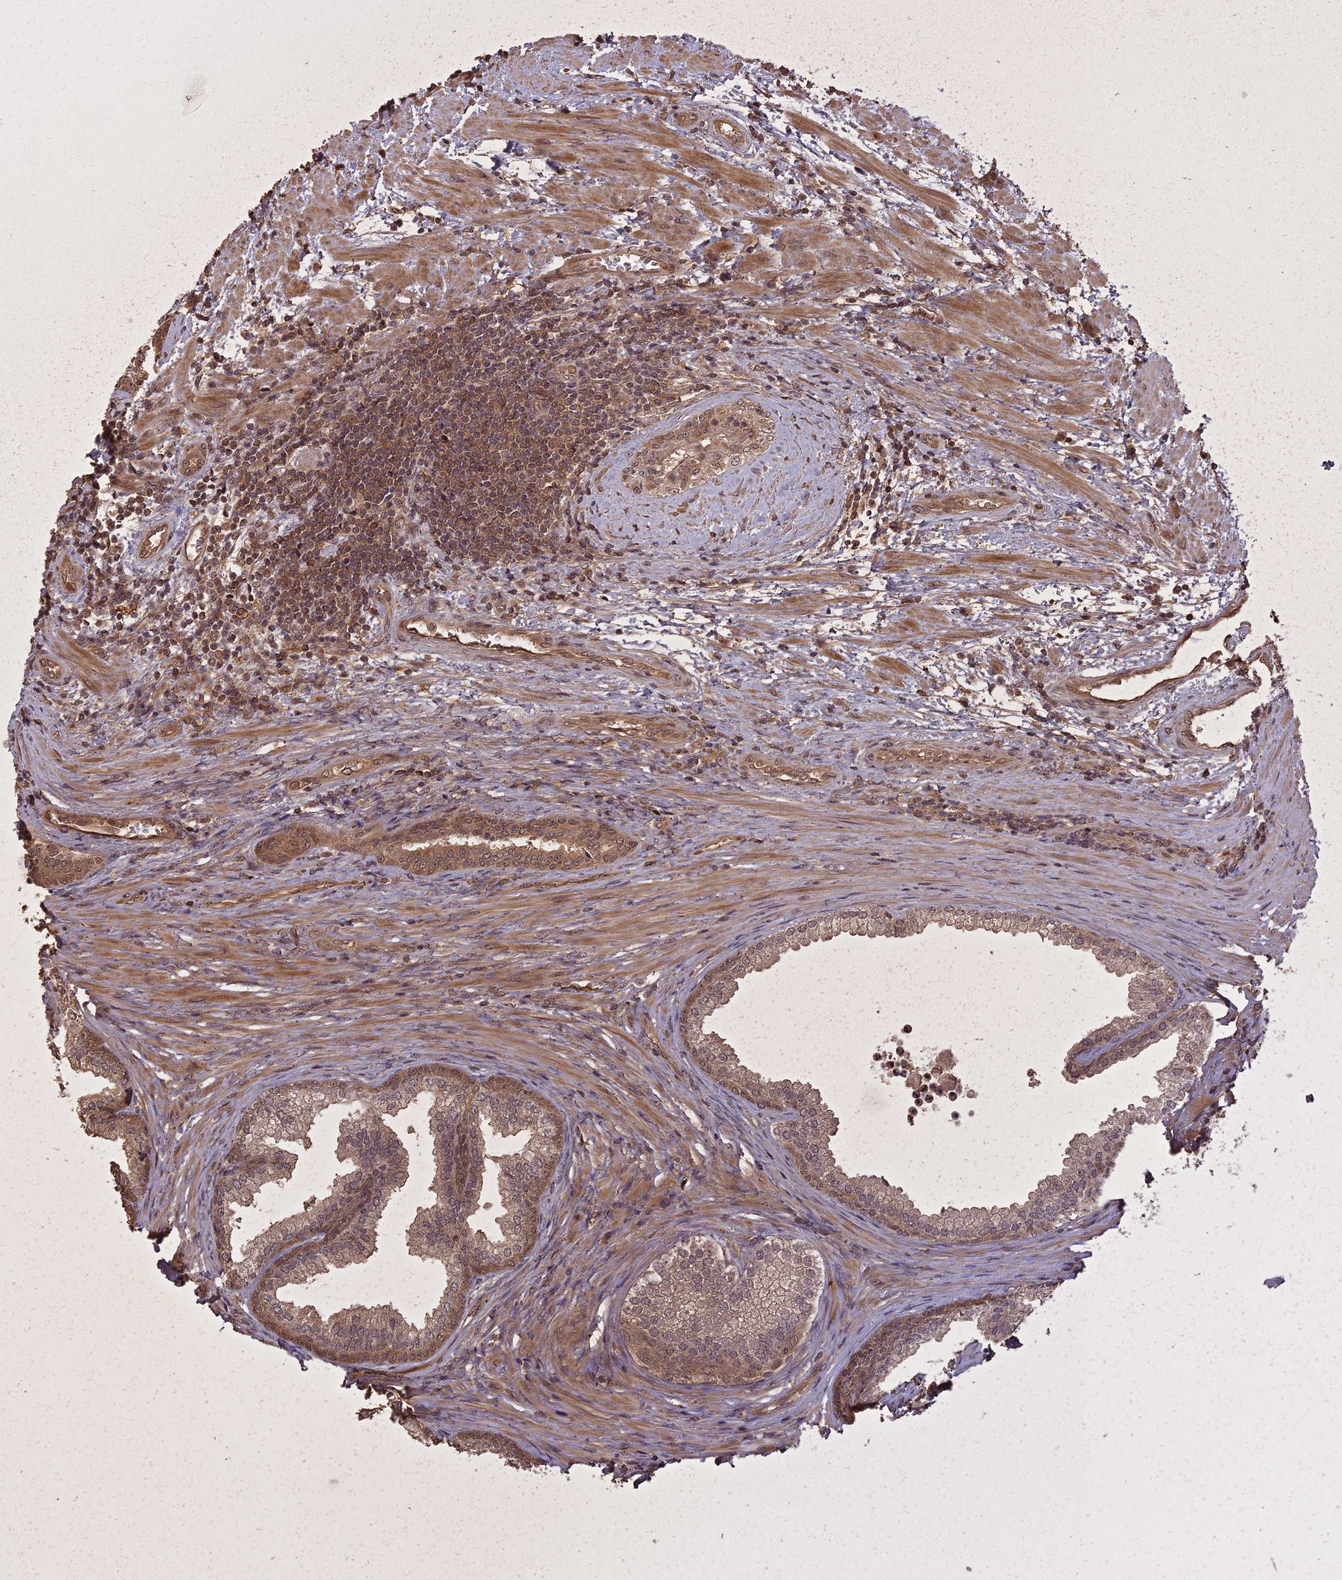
{"staining": {"intensity": "moderate", "quantity": ">75%", "location": "cytoplasmic/membranous,nuclear"}, "tissue": "prostate", "cell_type": "Glandular cells", "image_type": "normal", "snomed": [{"axis": "morphology", "description": "Normal tissue, NOS"}, {"axis": "topography", "description": "Prostate"}], "caption": "This photomicrograph shows IHC staining of normal prostate, with medium moderate cytoplasmic/membranous,nuclear expression in approximately >75% of glandular cells.", "gene": "LIN37", "patient": {"sex": "male", "age": 76}}